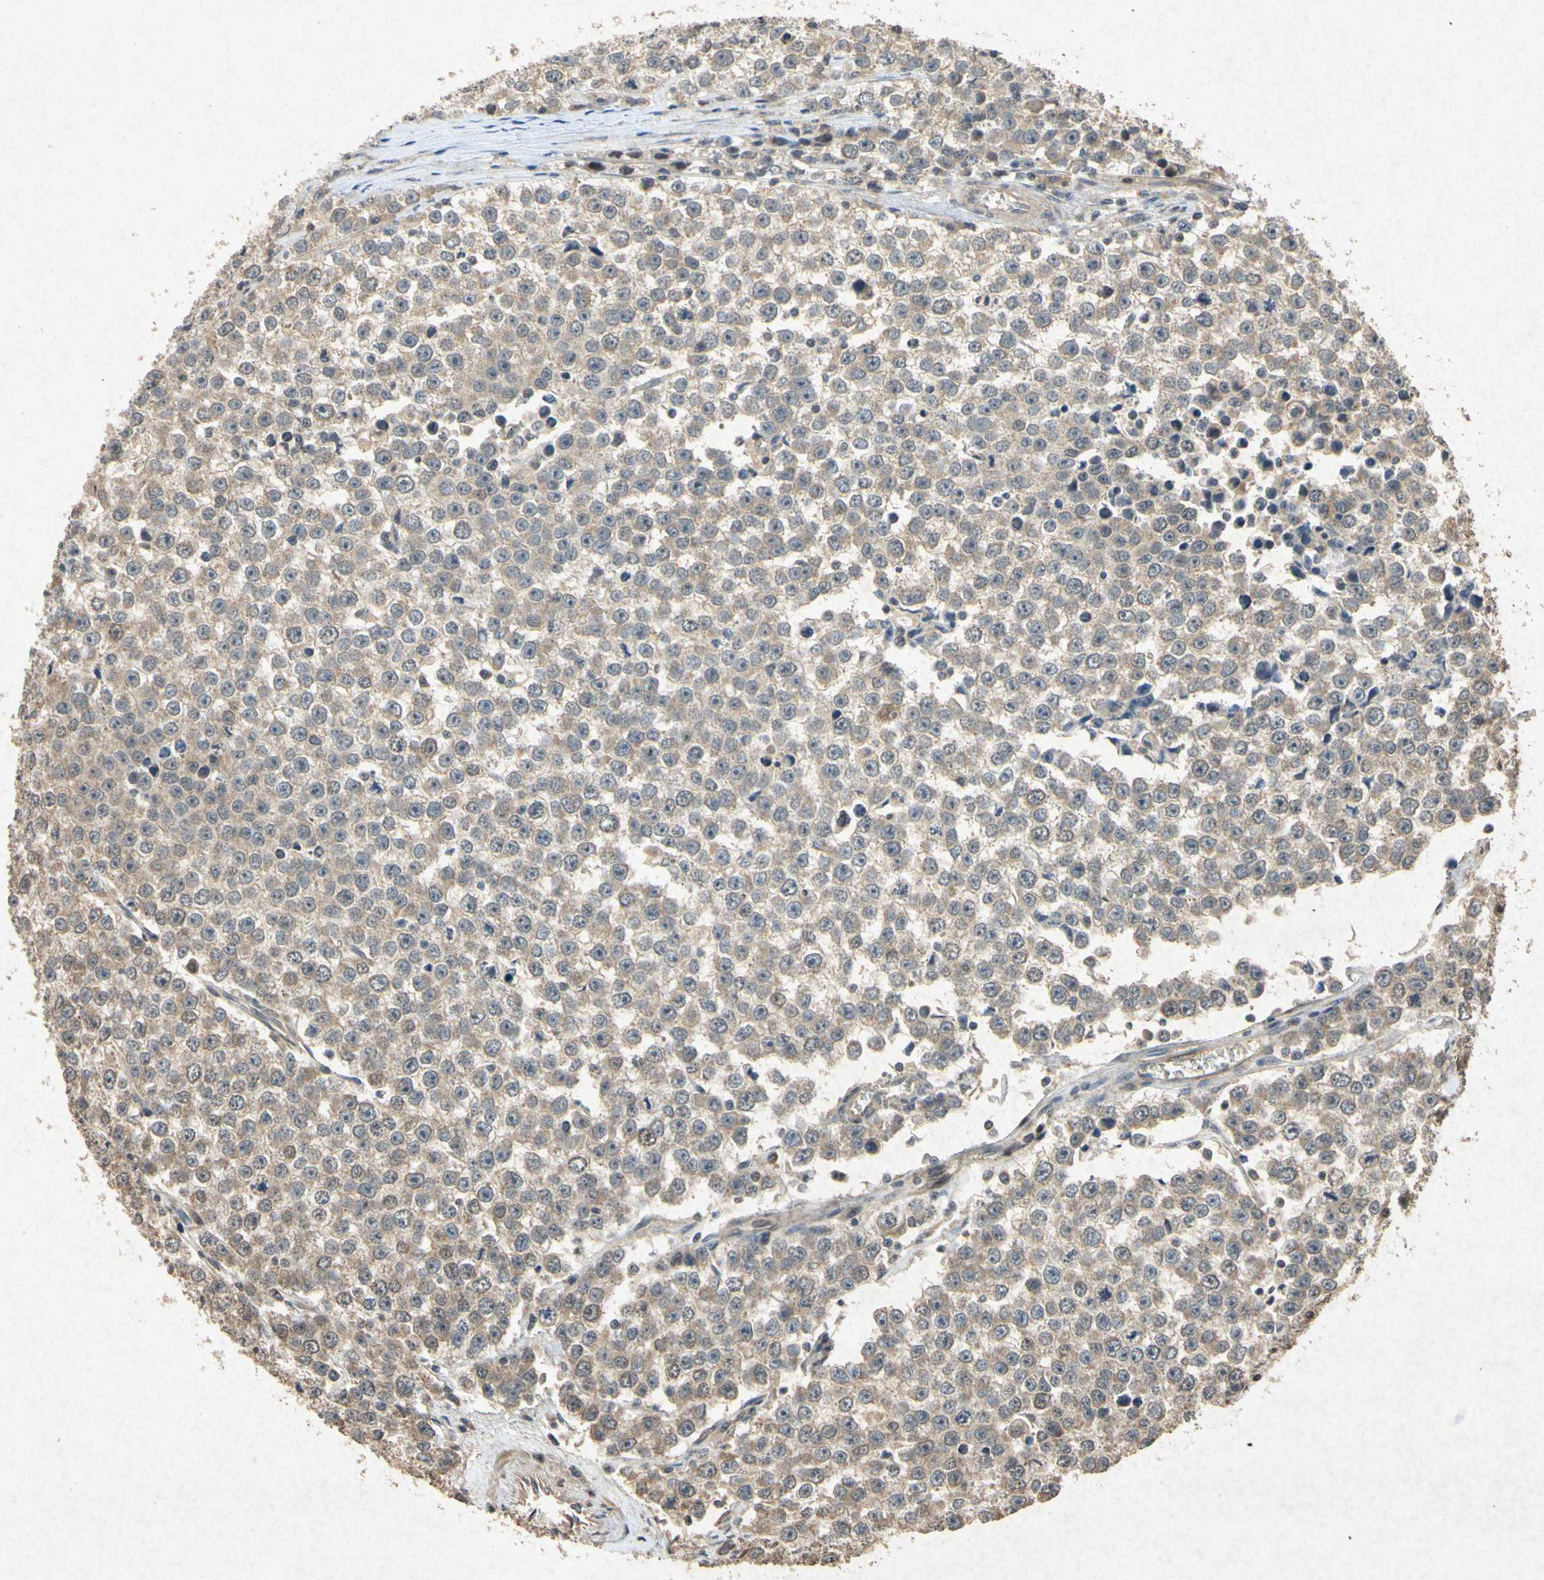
{"staining": {"intensity": "weak", "quantity": ">75%", "location": "cytoplasmic/membranous"}, "tissue": "testis cancer", "cell_type": "Tumor cells", "image_type": "cancer", "snomed": [{"axis": "morphology", "description": "Seminoma, NOS"}, {"axis": "morphology", "description": "Carcinoma, Embryonal, NOS"}, {"axis": "topography", "description": "Testis"}], "caption": "A high-resolution image shows immunohistochemistry (IHC) staining of testis cancer, which exhibits weak cytoplasmic/membranous staining in about >75% of tumor cells.", "gene": "ATP6V1H", "patient": {"sex": "male", "age": 52}}